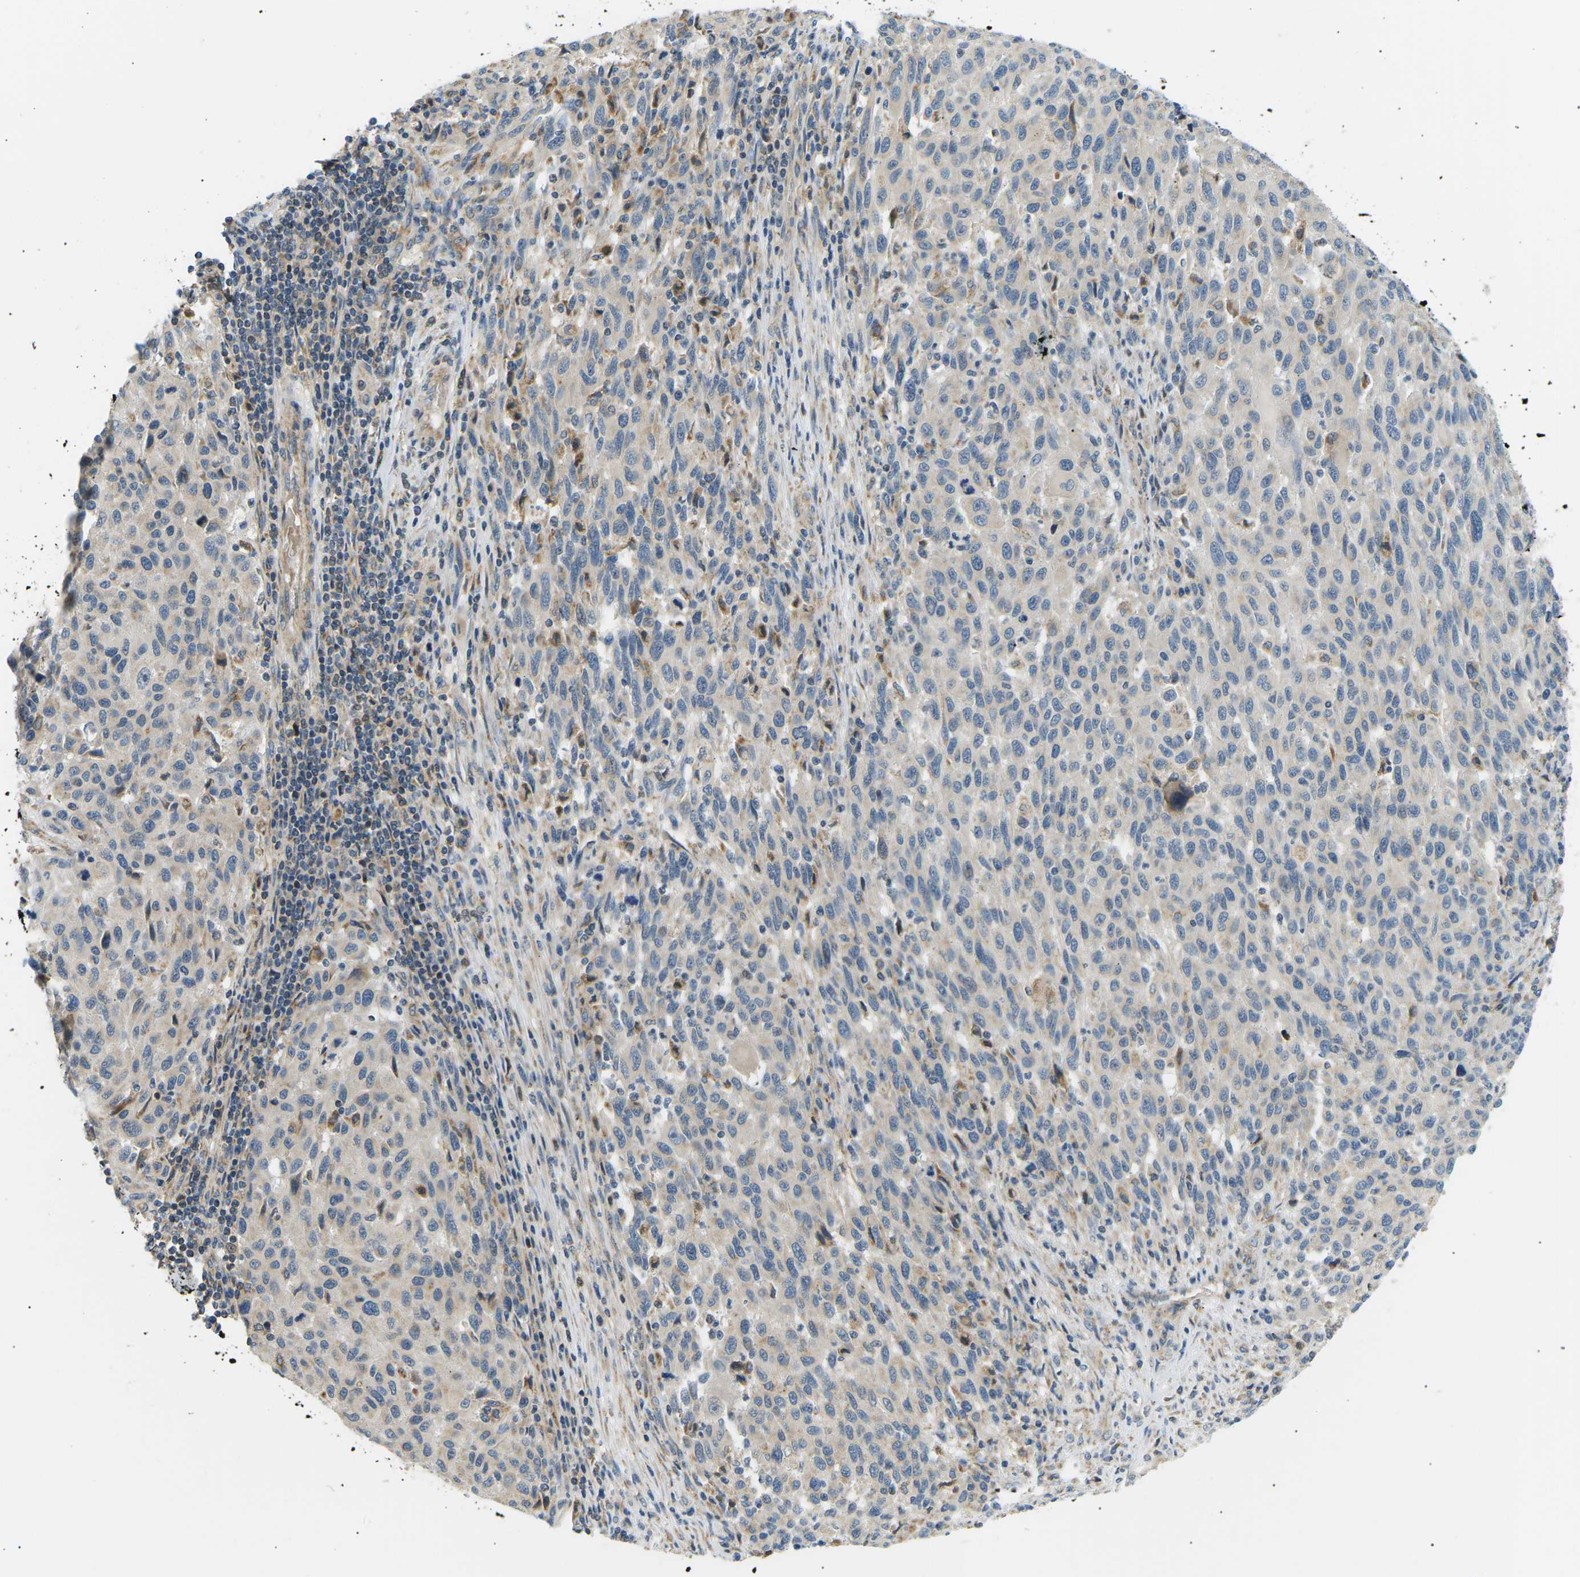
{"staining": {"intensity": "weak", "quantity": "<25%", "location": "cytoplasmic/membranous"}, "tissue": "melanoma", "cell_type": "Tumor cells", "image_type": "cancer", "snomed": [{"axis": "morphology", "description": "Malignant melanoma, Metastatic site"}, {"axis": "topography", "description": "Lymph node"}], "caption": "Tumor cells are negative for protein expression in human malignant melanoma (metastatic site).", "gene": "TBC1D8", "patient": {"sex": "male", "age": 61}}